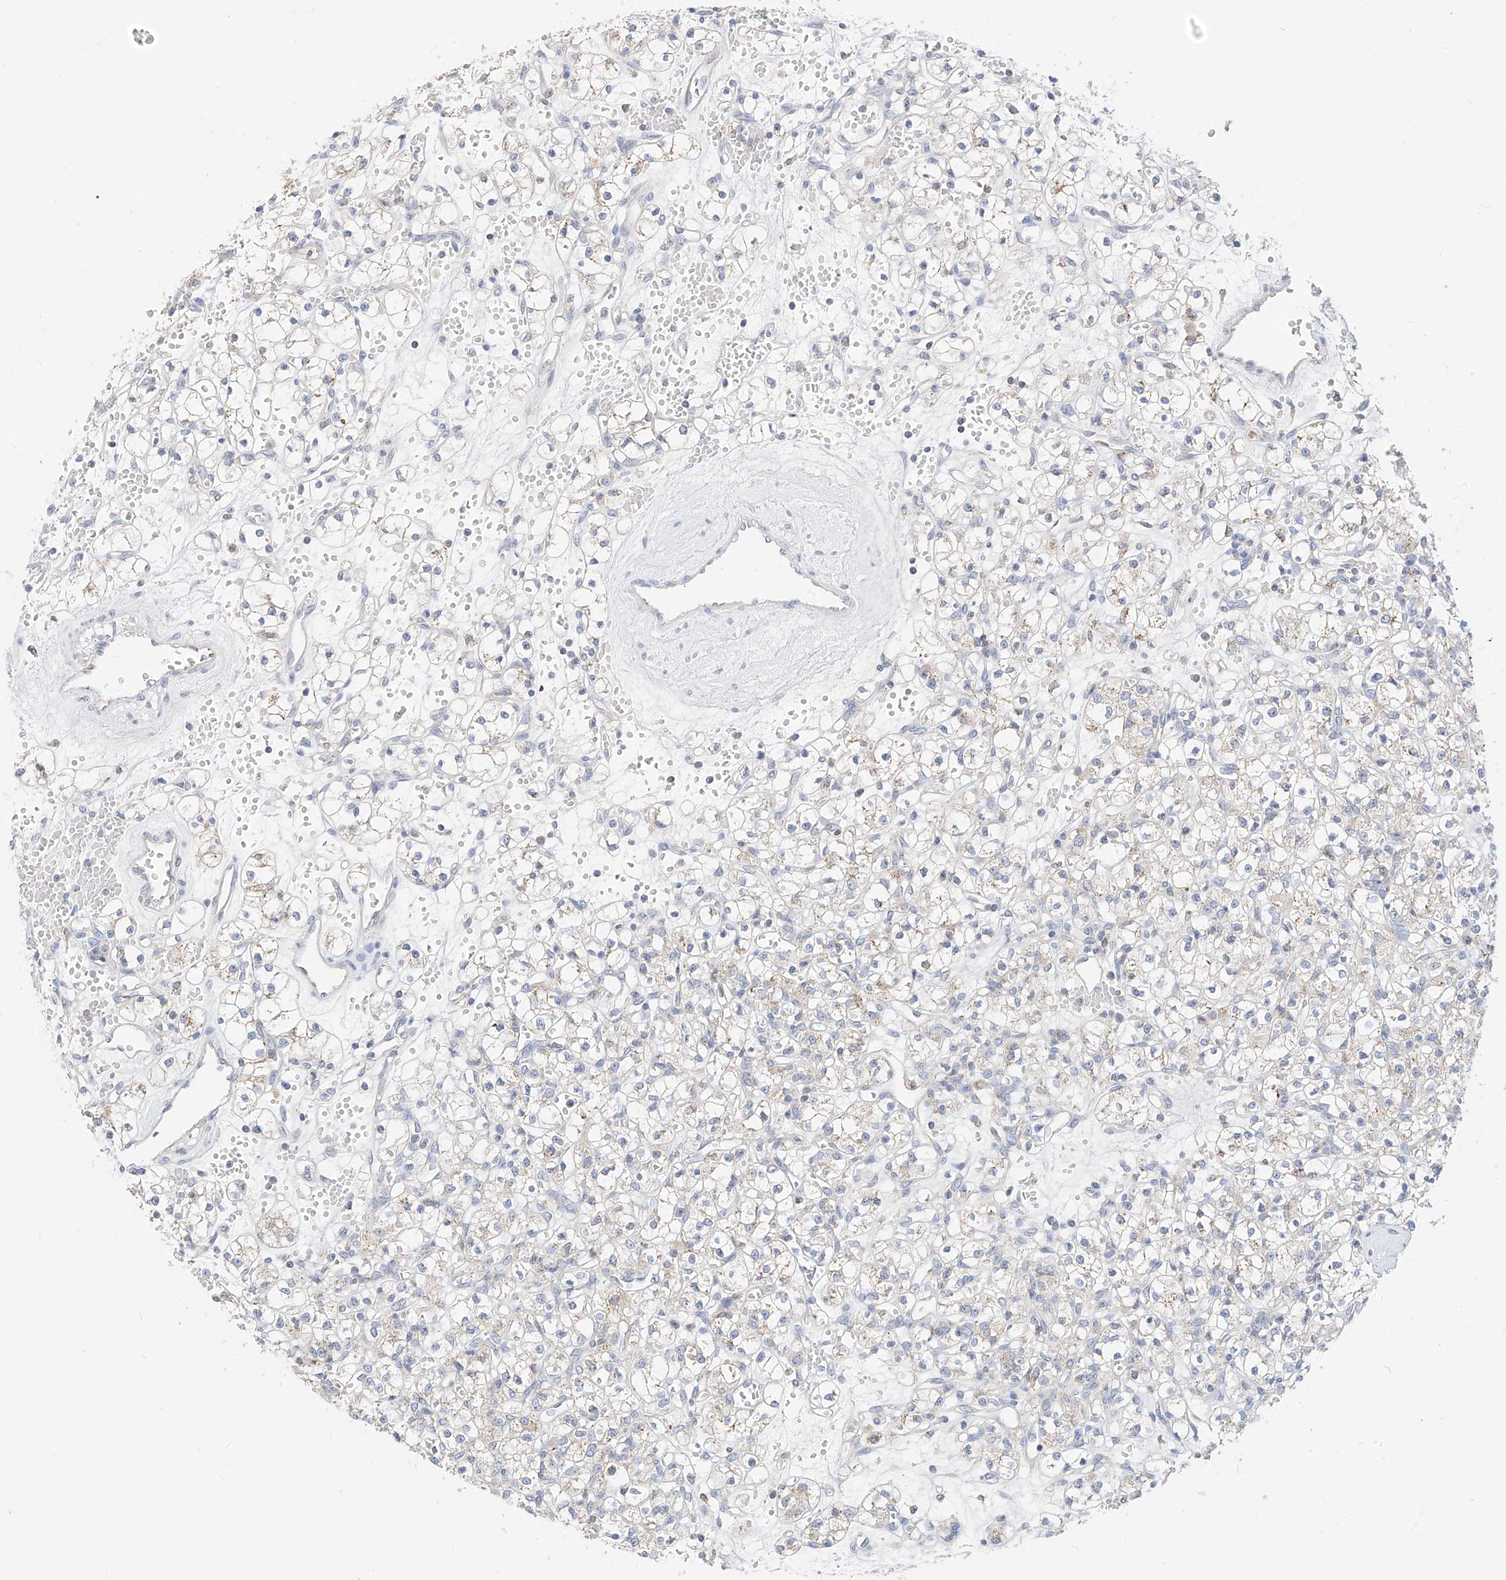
{"staining": {"intensity": "moderate", "quantity": "25%-75%", "location": "cytoplasmic/membranous"}, "tissue": "renal cancer", "cell_type": "Tumor cells", "image_type": "cancer", "snomed": [{"axis": "morphology", "description": "Adenocarcinoma, NOS"}, {"axis": "topography", "description": "Kidney"}], "caption": "Immunohistochemistry staining of renal cancer, which displays medium levels of moderate cytoplasmic/membranous staining in about 25%-75% of tumor cells indicating moderate cytoplasmic/membranous protein expression. The staining was performed using DAB (3,3'-diaminobenzidine) (brown) for protein detection and nuclei were counterstained in hematoxylin (blue).", "gene": "RASA2", "patient": {"sex": "female", "age": 59}}